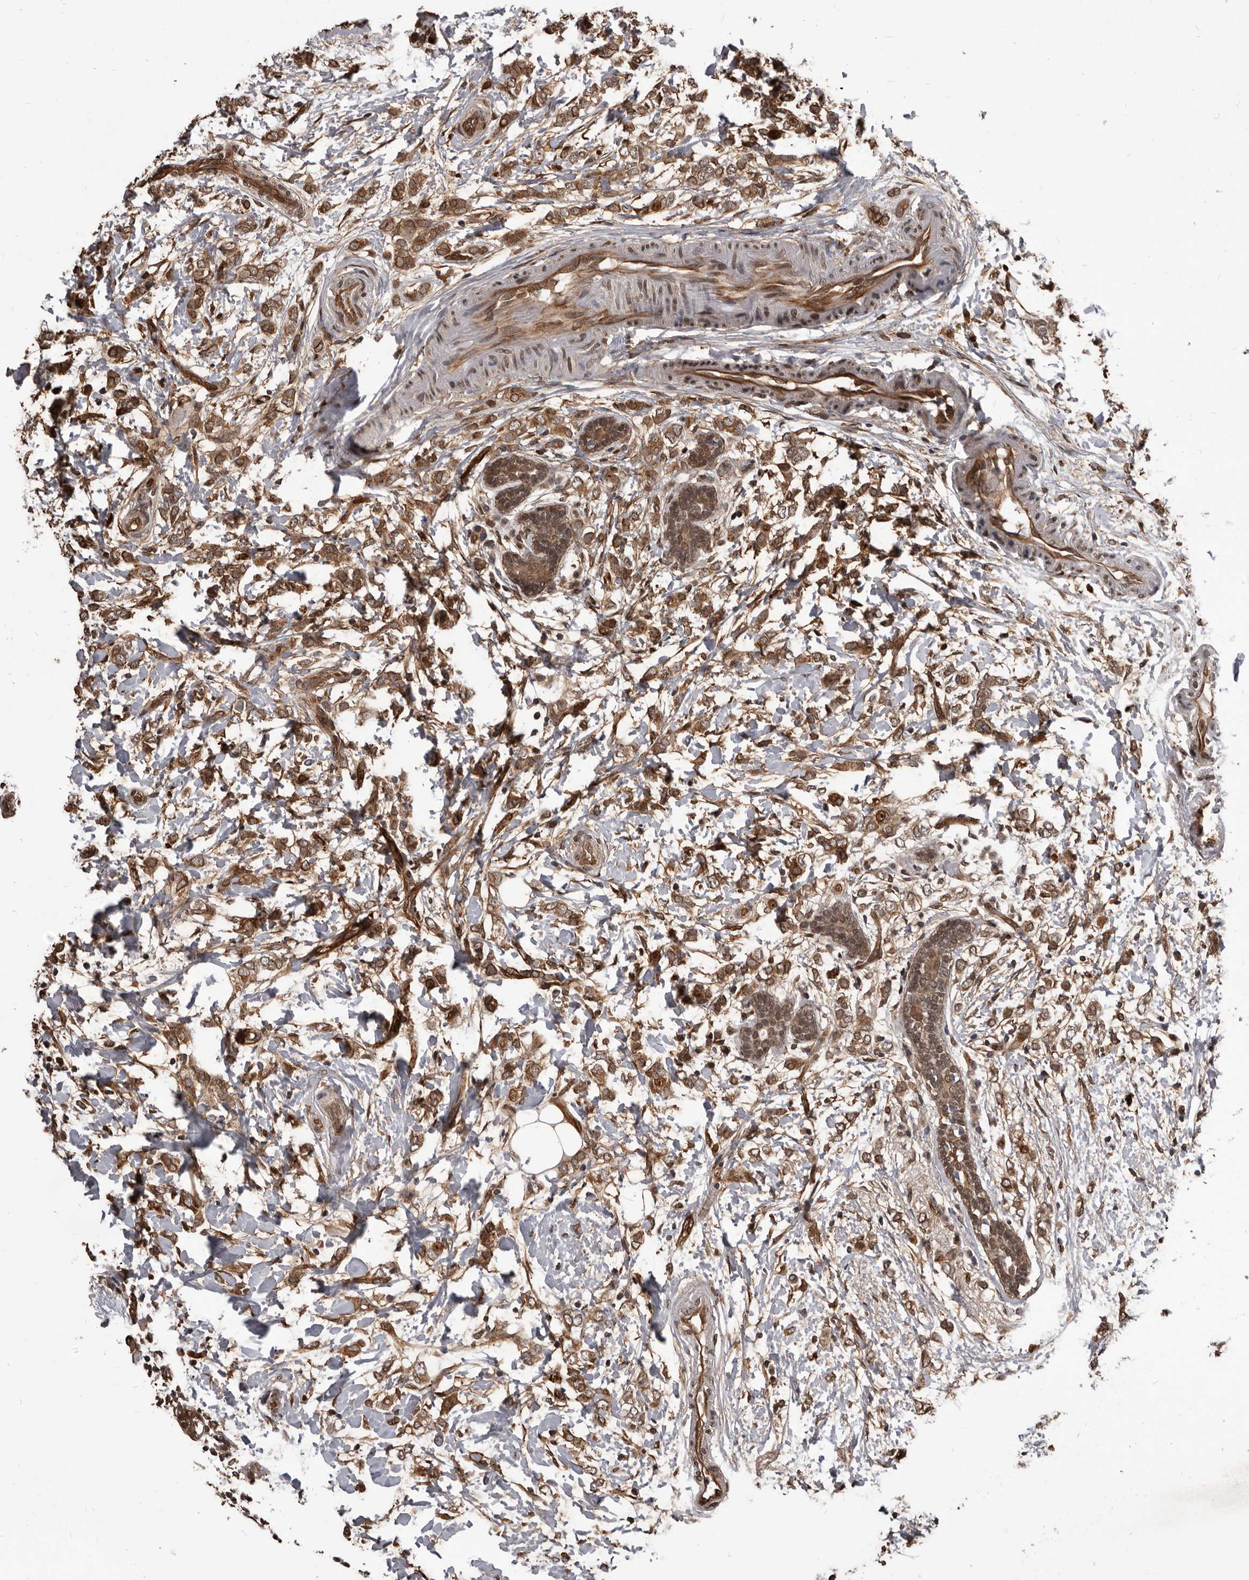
{"staining": {"intensity": "moderate", "quantity": ">75%", "location": "cytoplasmic/membranous,nuclear"}, "tissue": "breast cancer", "cell_type": "Tumor cells", "image_type": "cancer", "snomed": [{"axis": "morphology", "description": "Normal tissue, NOS"}, {"axis": "morphology", "description": "Lobular carcinoma"}, {"axis": "topography", "description": "Breast"}], "caption": "This is a micrograph of immunohistochemistry staining of lobular carcinoma (breast), which shows moderate staining in the cytoplasmic/membranous and nuclear of tumor cells.", "gene": "ADAMTS20", "patient": {"sex": "female", "age": 47}}